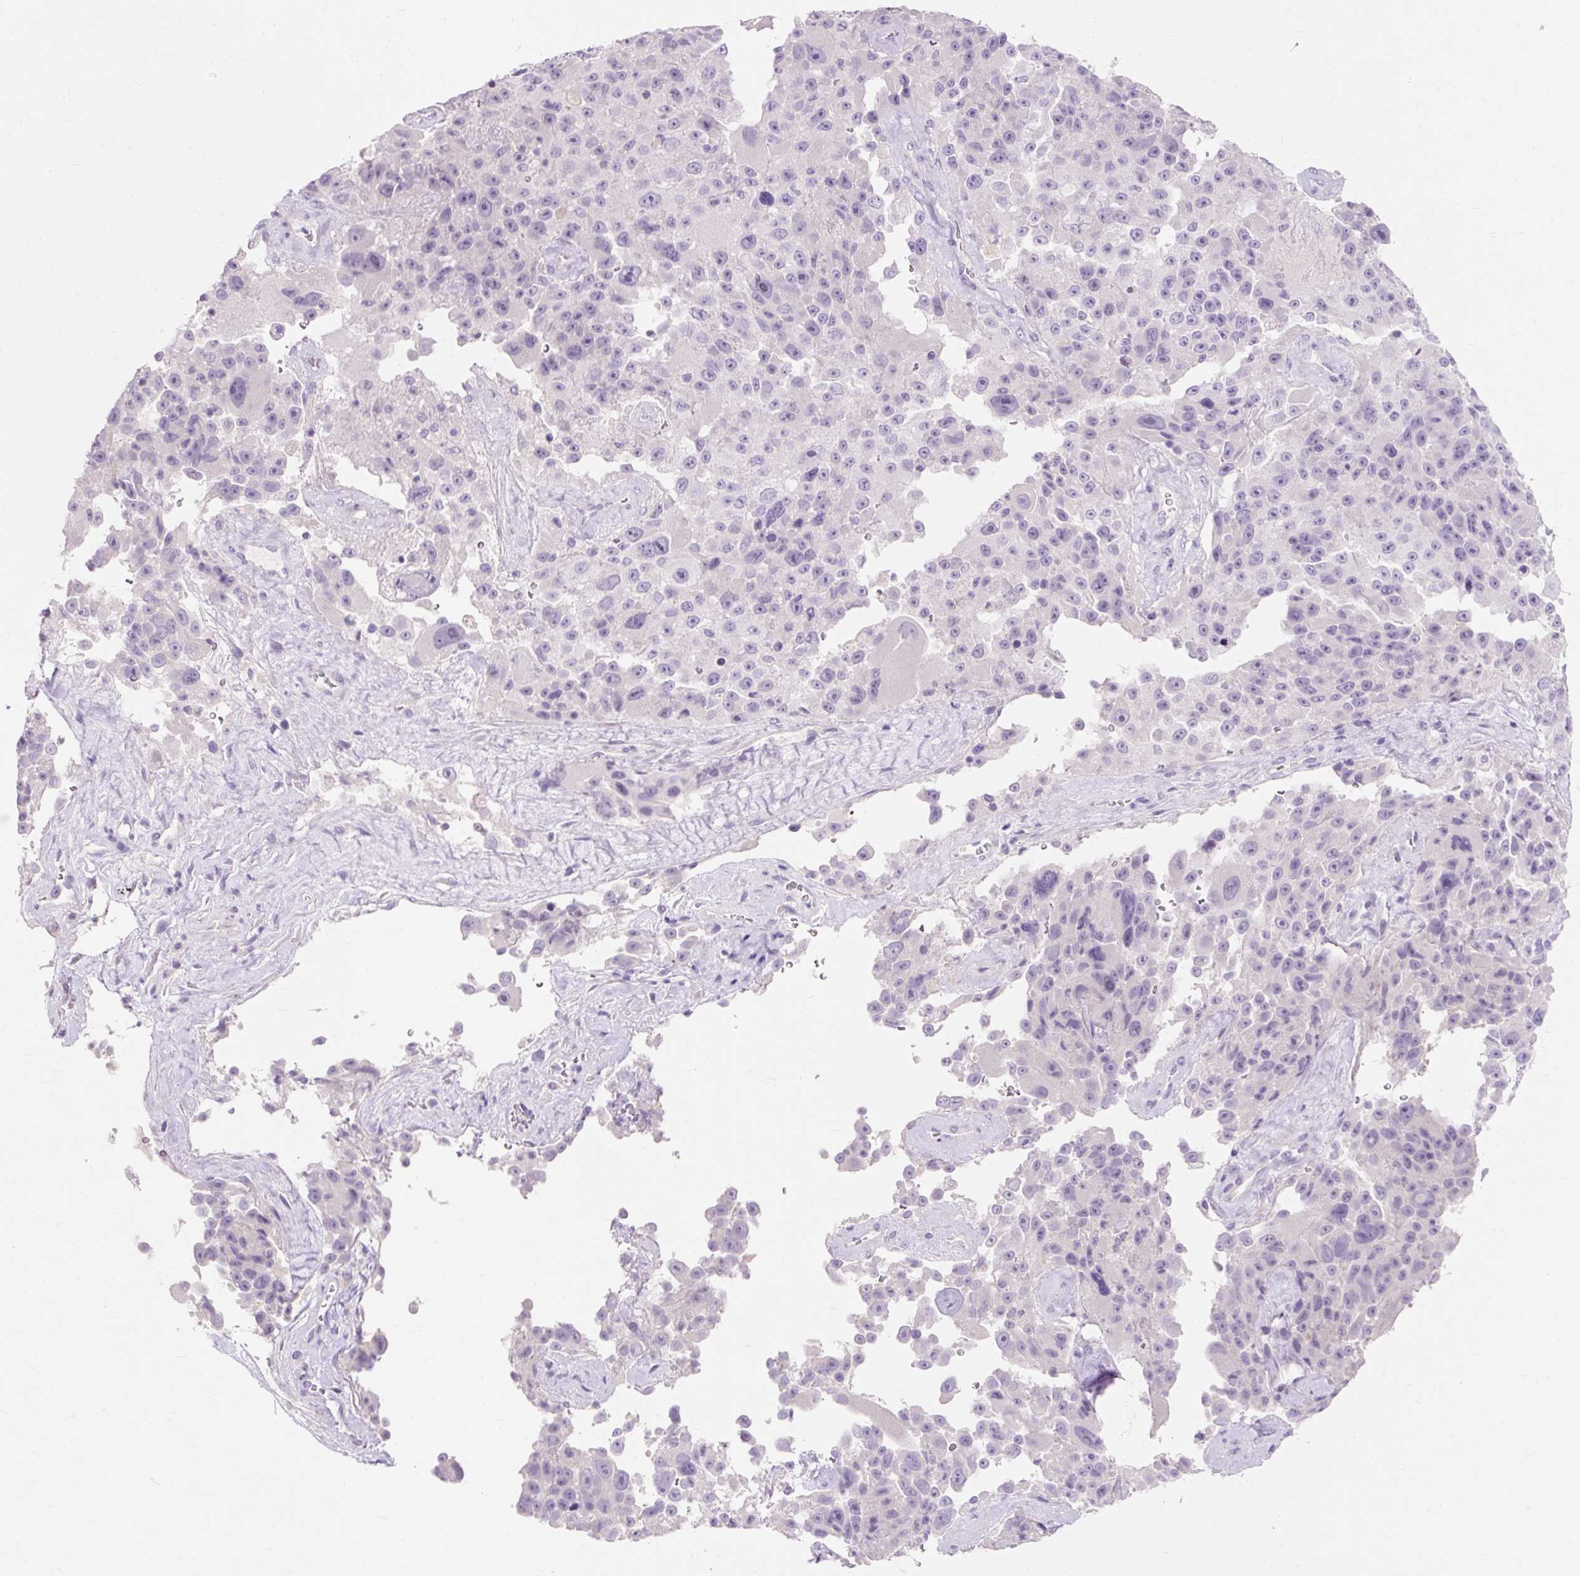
{"staining": {"intensity": "negative", "quantity": "none", "location": "none"}, "tissue": "melanoma", "cell_type": "Tumor cells", "image_type": "cancer", "snomed": [{"axis": "morphology", "description": "Malignant melanoma, Metastatic site"}, {"axis": "topography", "description": "Lymph node"}], "caption": "DAB immunohistochemical staining of human malignant melanoma (metastatic site) shows no significant positivity in tumor cells.", "gene": "TMEM213", "patient": {"sex": "male", "age": 62}}